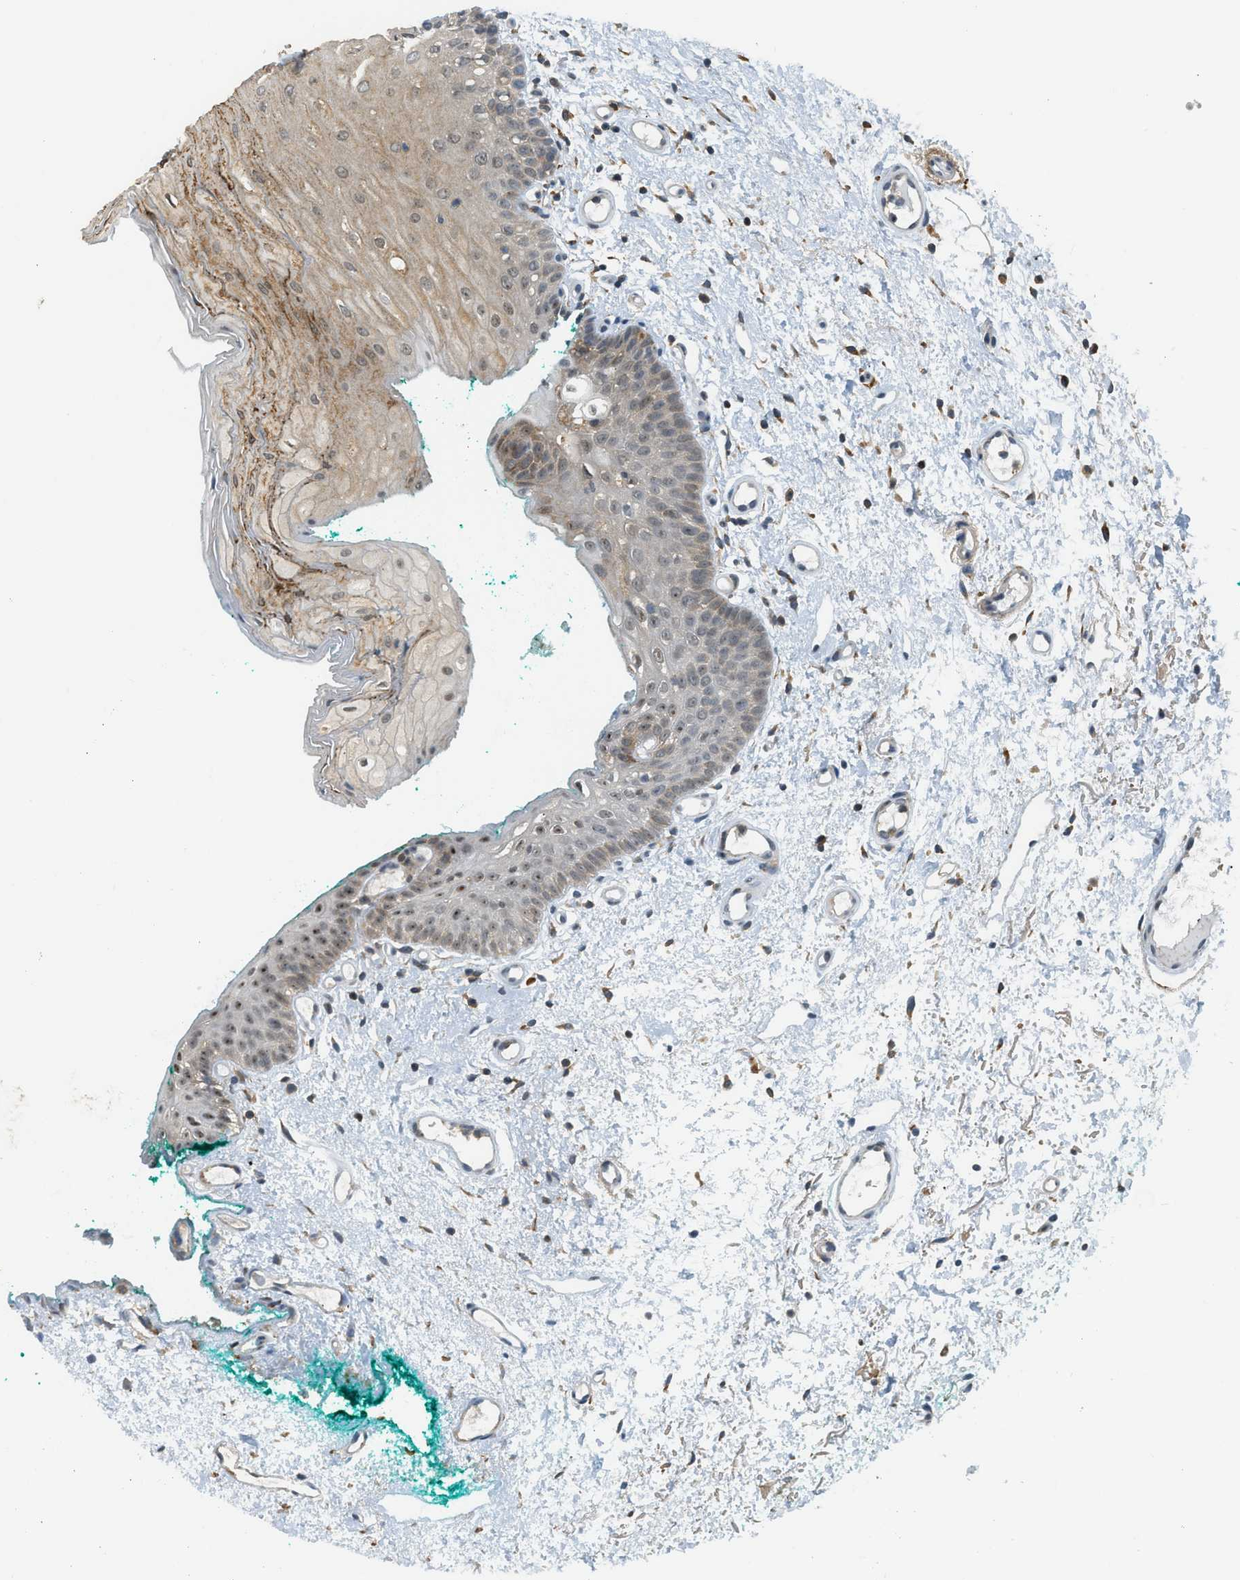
{"staining": {"intensity": "moderate", "quantity": "25%-75%", "location": "cytoplasmic/membranous,nuclear"}, "tissue": "oral mucosa", "cell_type": "Squamous epithelial cells", "image_type": "normal", "snomed": [{"axis": "morphology", "description": "Normal tissue, NOS"}, {"axis": "morphology", "description": "Squamous cell carcinoma, NOS"}, {"axis": "topography", "description": "Oral tissue"}, {"axis": "topography", "description": "Salivary gland"}, {"axis": "topography", "description": "Head-Neck"}], "caption": "Brown immunohistochemical staining in normal human oral mucosa demonstrates moderate cytoplasmic/membranous,nuclear expression in about 25%-75% of squamous epithelial cells.", "gene": "SEMA4D", "patient": {"sex": "female", "age": 62}}